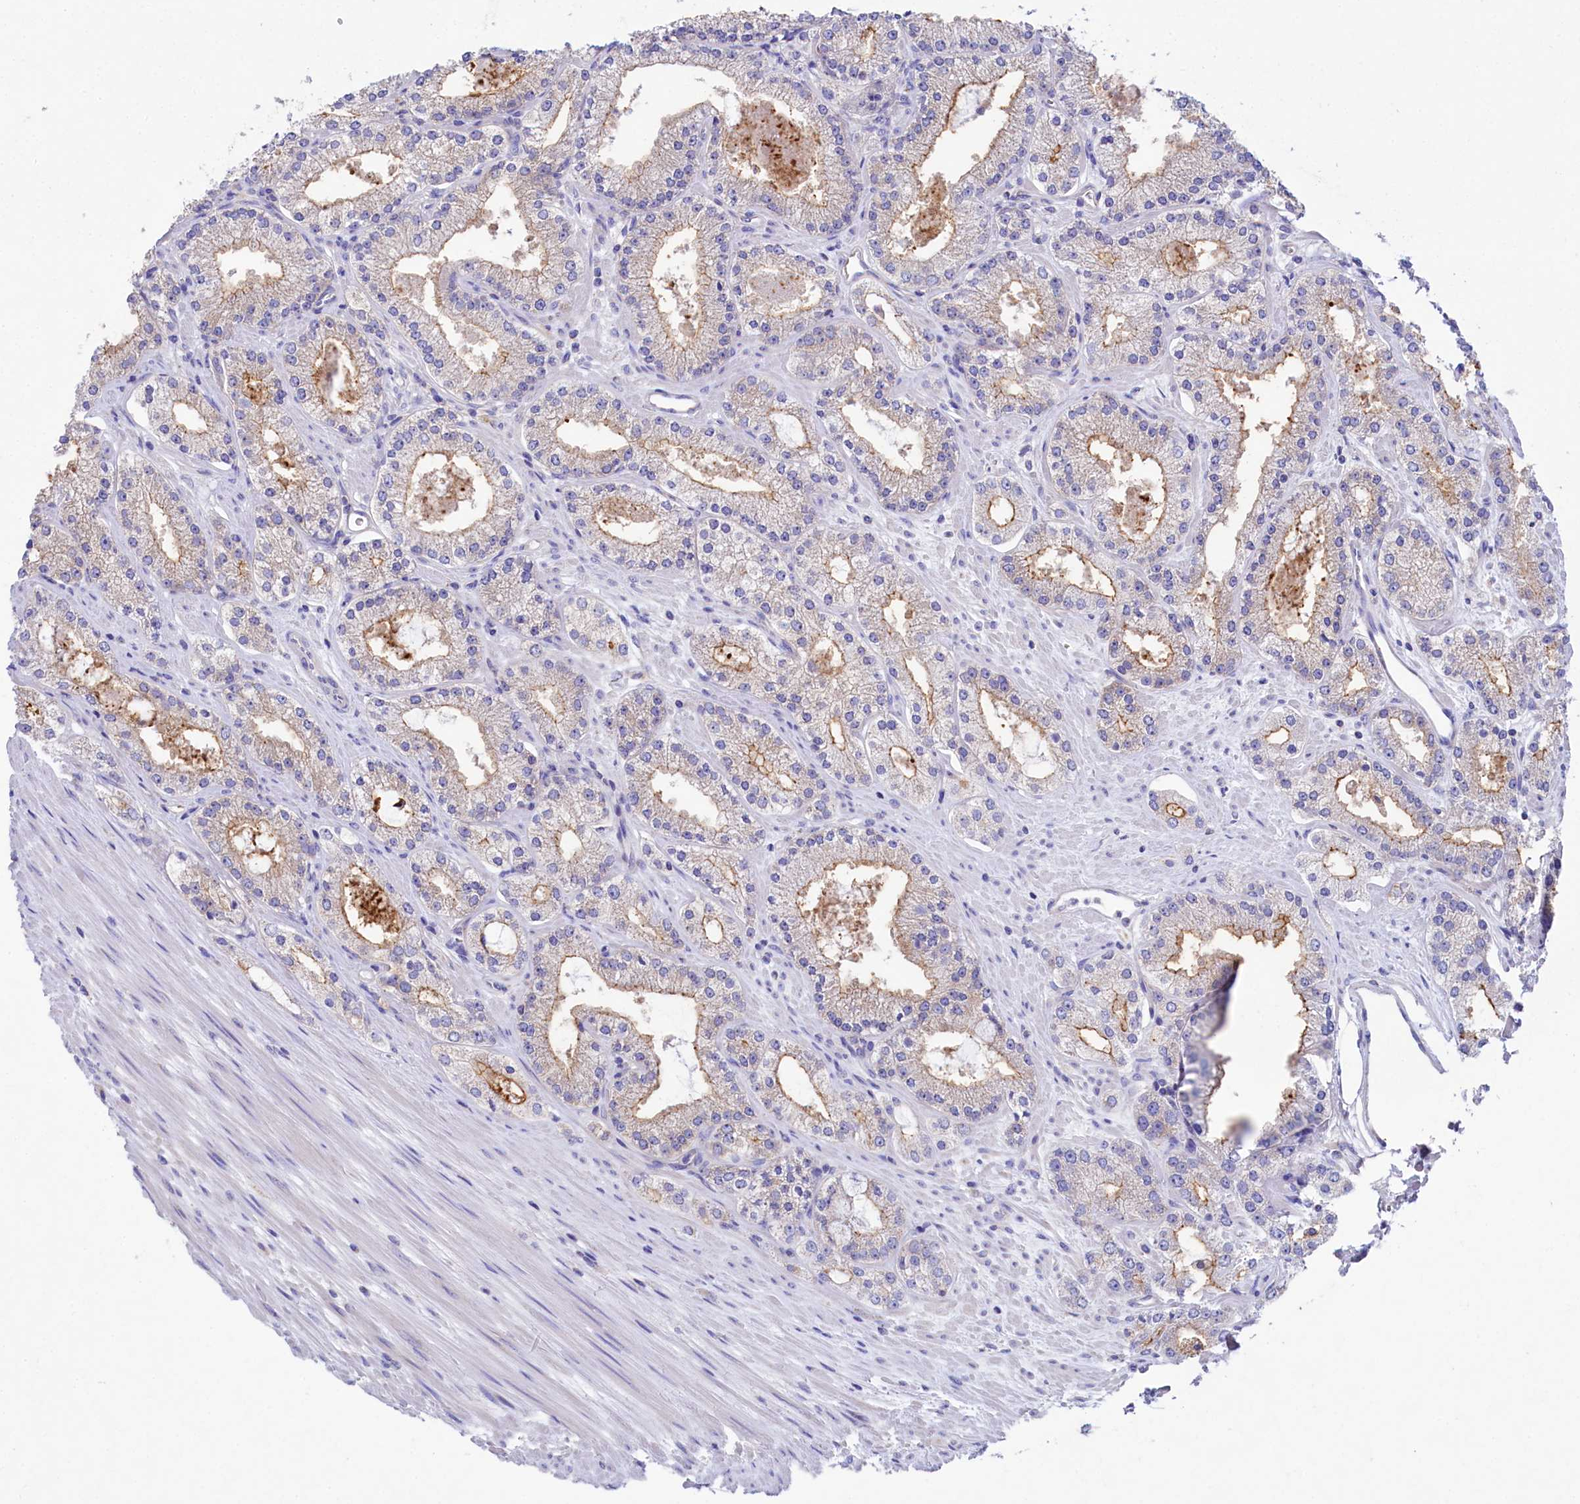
{"staining": {"intensity": "moderate", "quantity": "25%-75%", "location": "cytoplasmic/membranous"}, "tissue": "prostate cancer", "cell_type": "Tumor cells", "image_type": "cancer", "snomed": [{"axis": "morphology", "description": "Adenocarcinoma, Low grade"}, {"axis": "topography", "description": "Prostate"}], "caption": "Adenocarcinoma (low-grade) (prostate) tissue displays moderate cytoplasmic/membranous staining in about 25%-75% of tumor cells Immunohistochemistry (ihc) stains the protein of interest in brown and the nuclei are stained blue.", "gene": "VPS26B", "patient": {"sex": "male", "age": 69}}